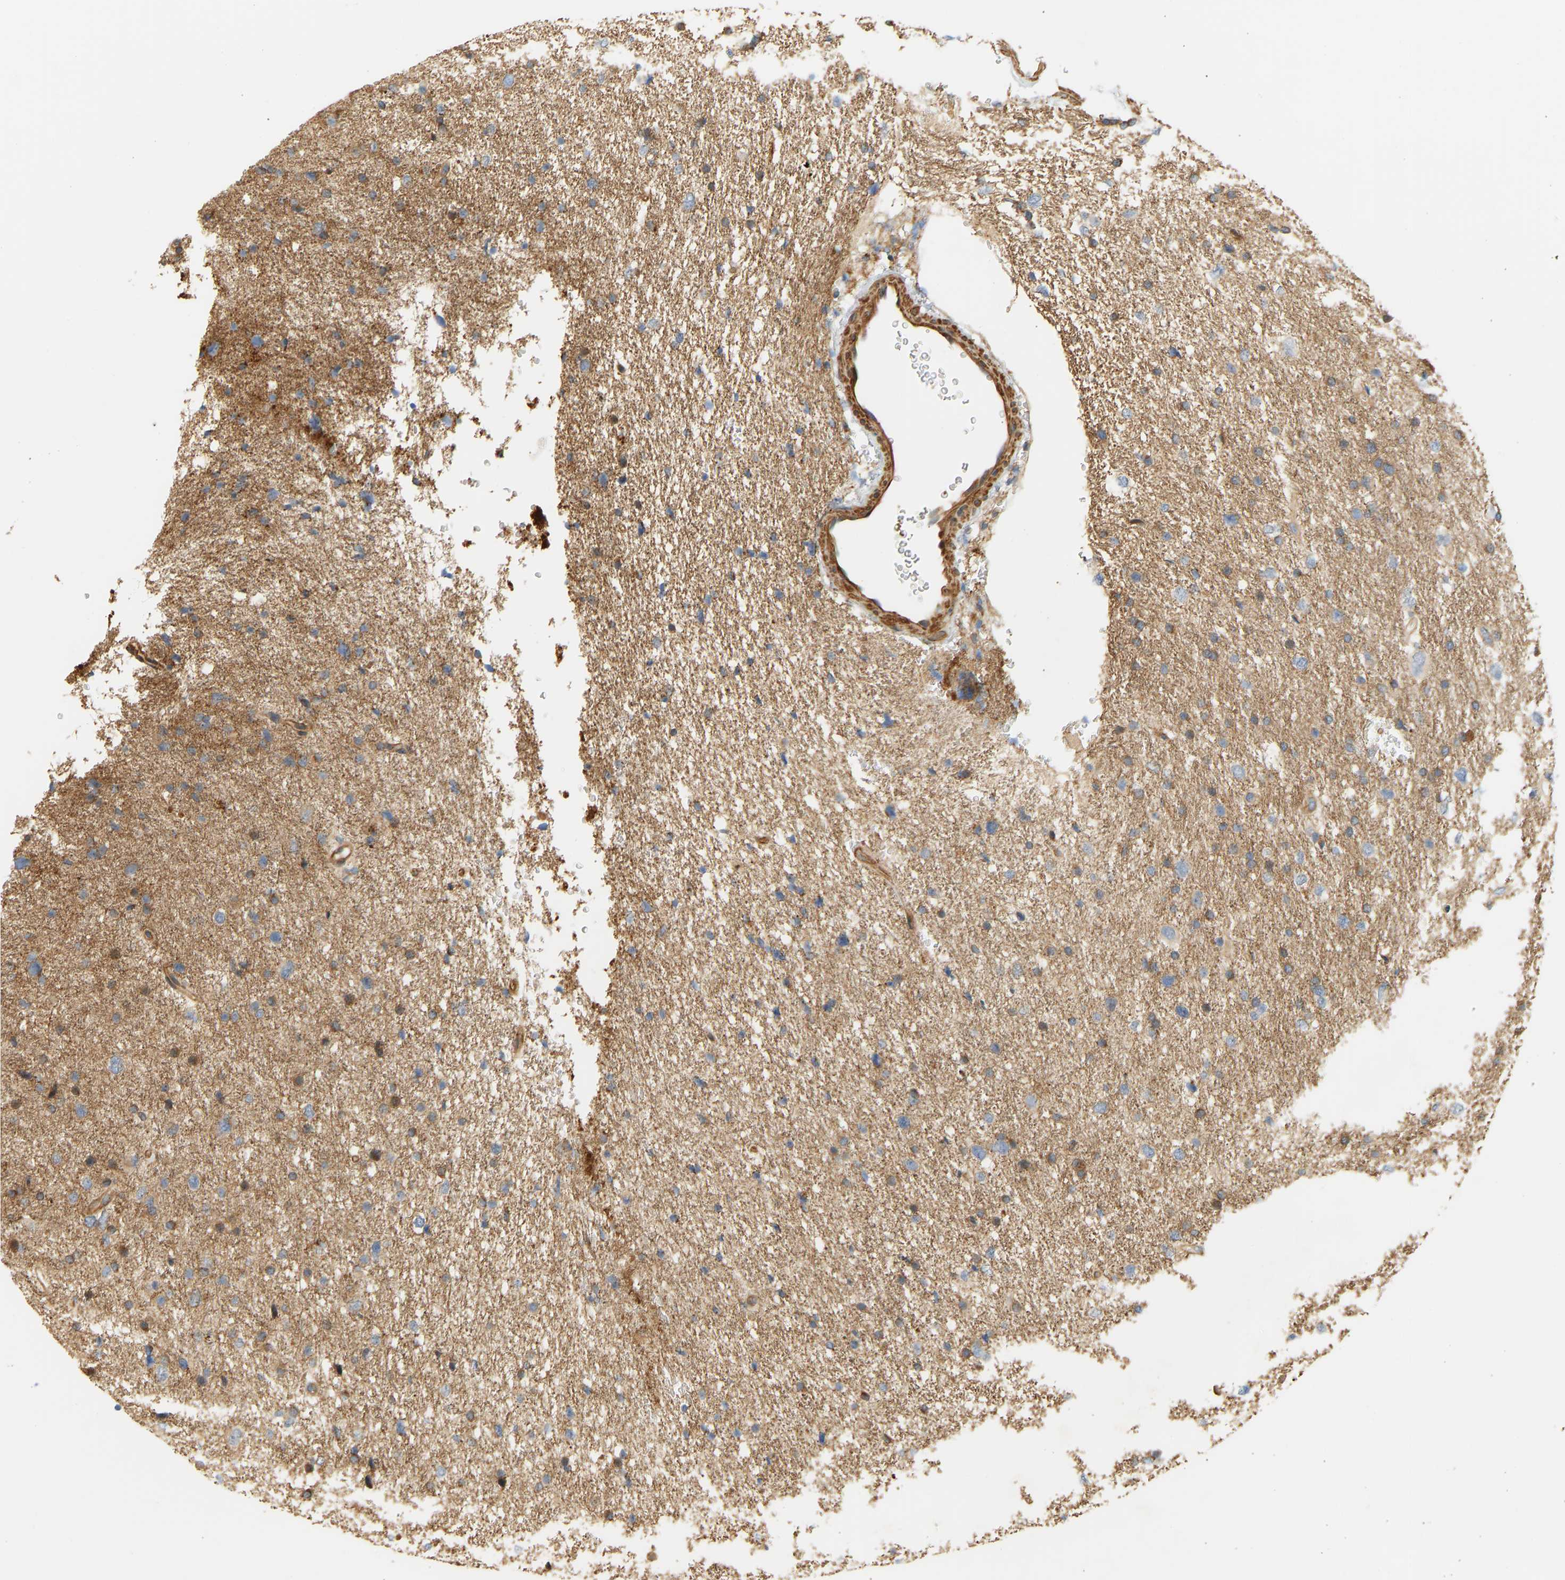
{"staining": {"intensity": "moderate", "quantity": "<25%", "location": "cytoplasmic/membranous"}, "tissue": "glioma", "cell_type": "Tumor cells", "image_type": "cancer", "snomed": [{"axis": "morphology", "description": "Glioma, malignant, Low grade"}, {"axis": "topography", "description": "Brain"}], "caption": "Human glioma stained with a brown dye exhibits moderate cytoplasmic/membranous positive staining in approximately <25% of tumor cells.", "gene": "CEP57", "patient": {"sex": "female", "age": 37}}